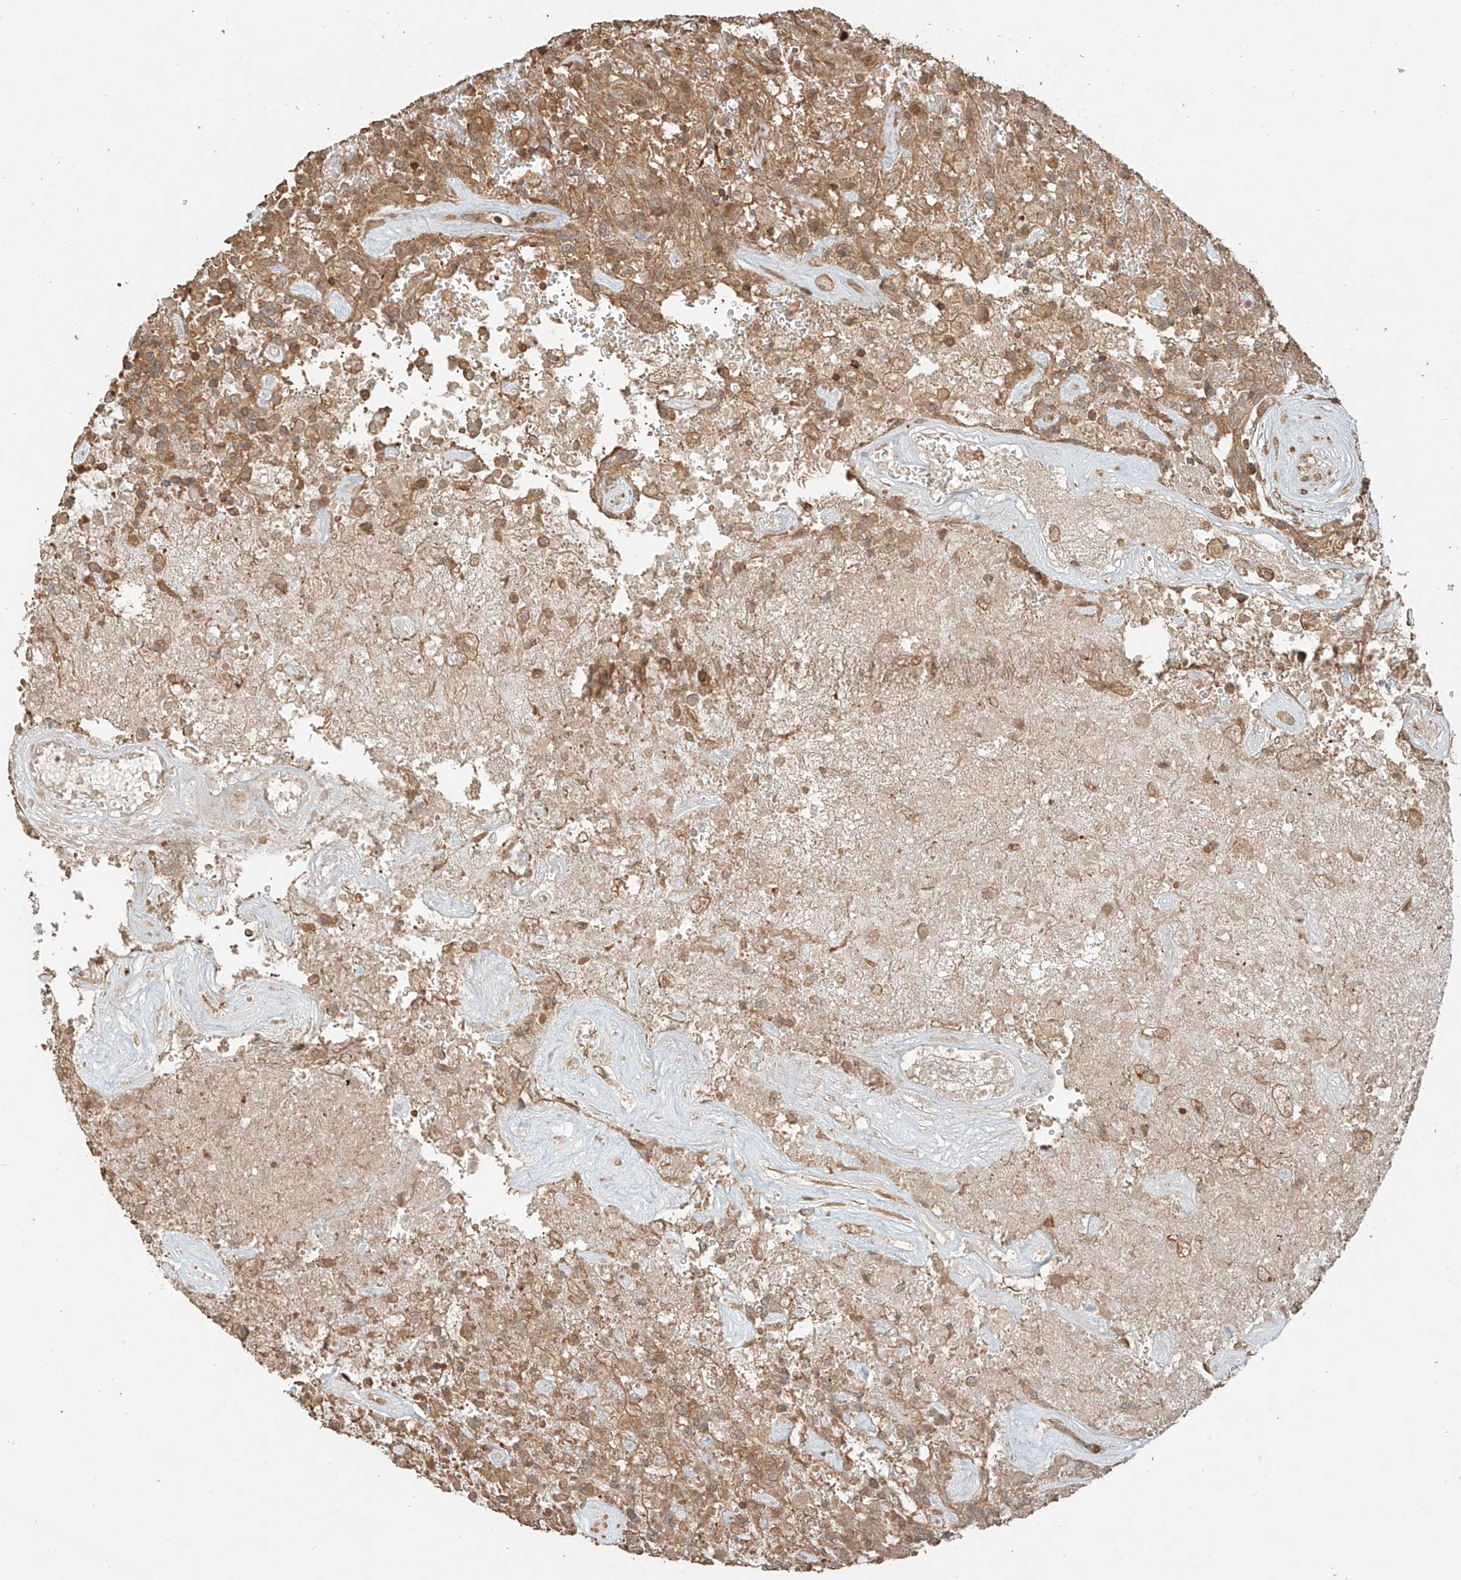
{"staining": {"intensity": "moderate", "quantity": ">75%", "location": "cytoplasmic/membranous"}, "tissue": "glioma", "cell_type": "Tumor cells", "image_type": "cancer", "snomed": [{"axis": "morphology", "description": "Glioma, malignant, High grade"}, {"axis": "topography", "description": "Brain"}], "caption": "Glioma stained with a brown dye displays moderate cytoplasmic/membranous positive expression in about >75% of tumor cells.", "gene": "ANKZF1", "patient": {"sex": "female", "age": 57}}